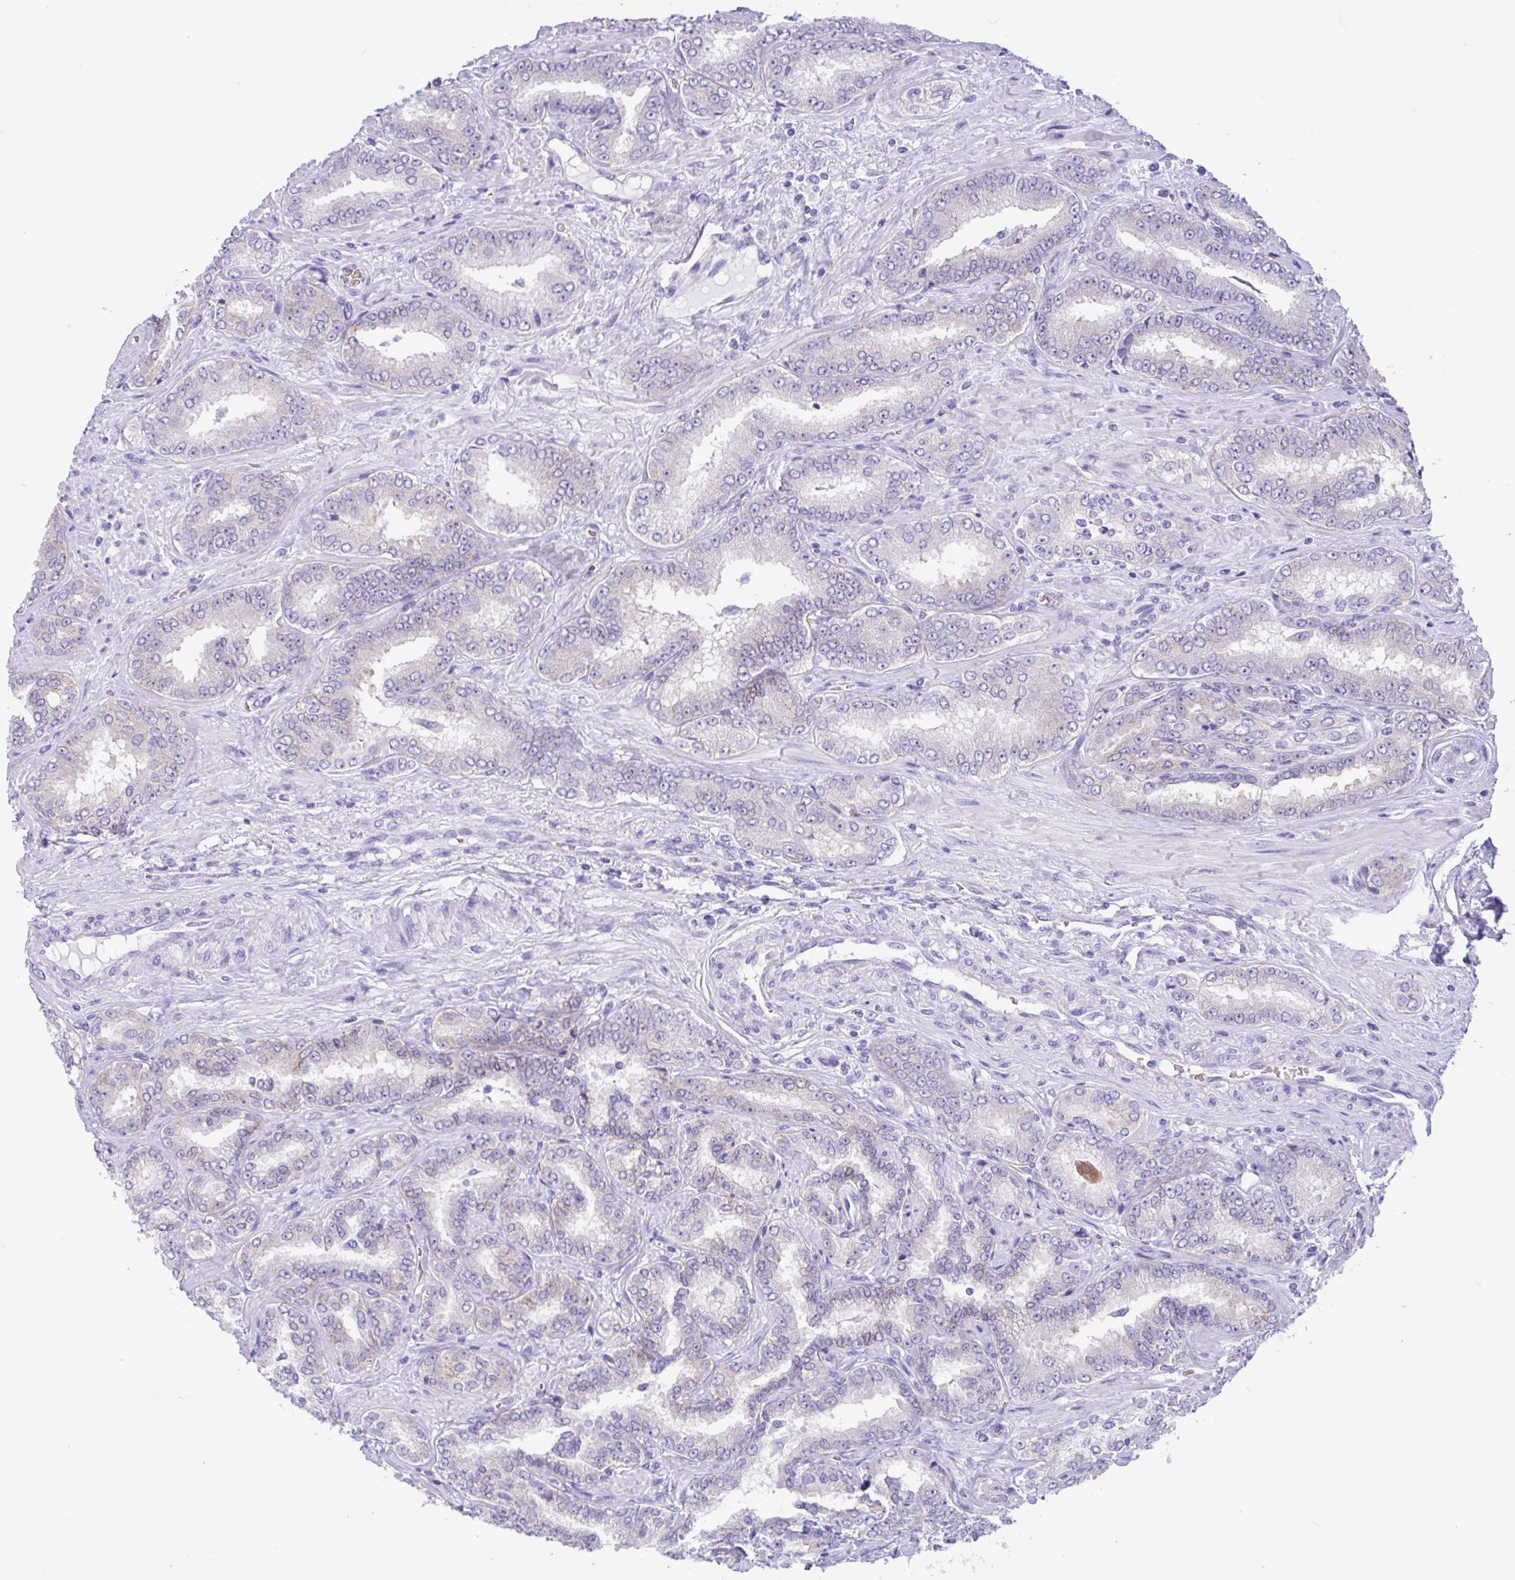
{"staining": {"intensity": "negative", "quantity": "none", "location": "none"}, "tissue": "prostate cancer", "cell_type": "Tumor cells", "image_type": "cancer", "snomed": [{"axis": "morphology", "description": "Adenocarcinoma, High grade"}, {"axis": "topography", "description": "Prostate"}], "caption": "Immunohistochemistry of human prostate adenocarcinoma (high-grade) demonstrates no expression in tumor cells.", "gene": "TMEM79", "patient": {"sex": "male", "age": 72}}